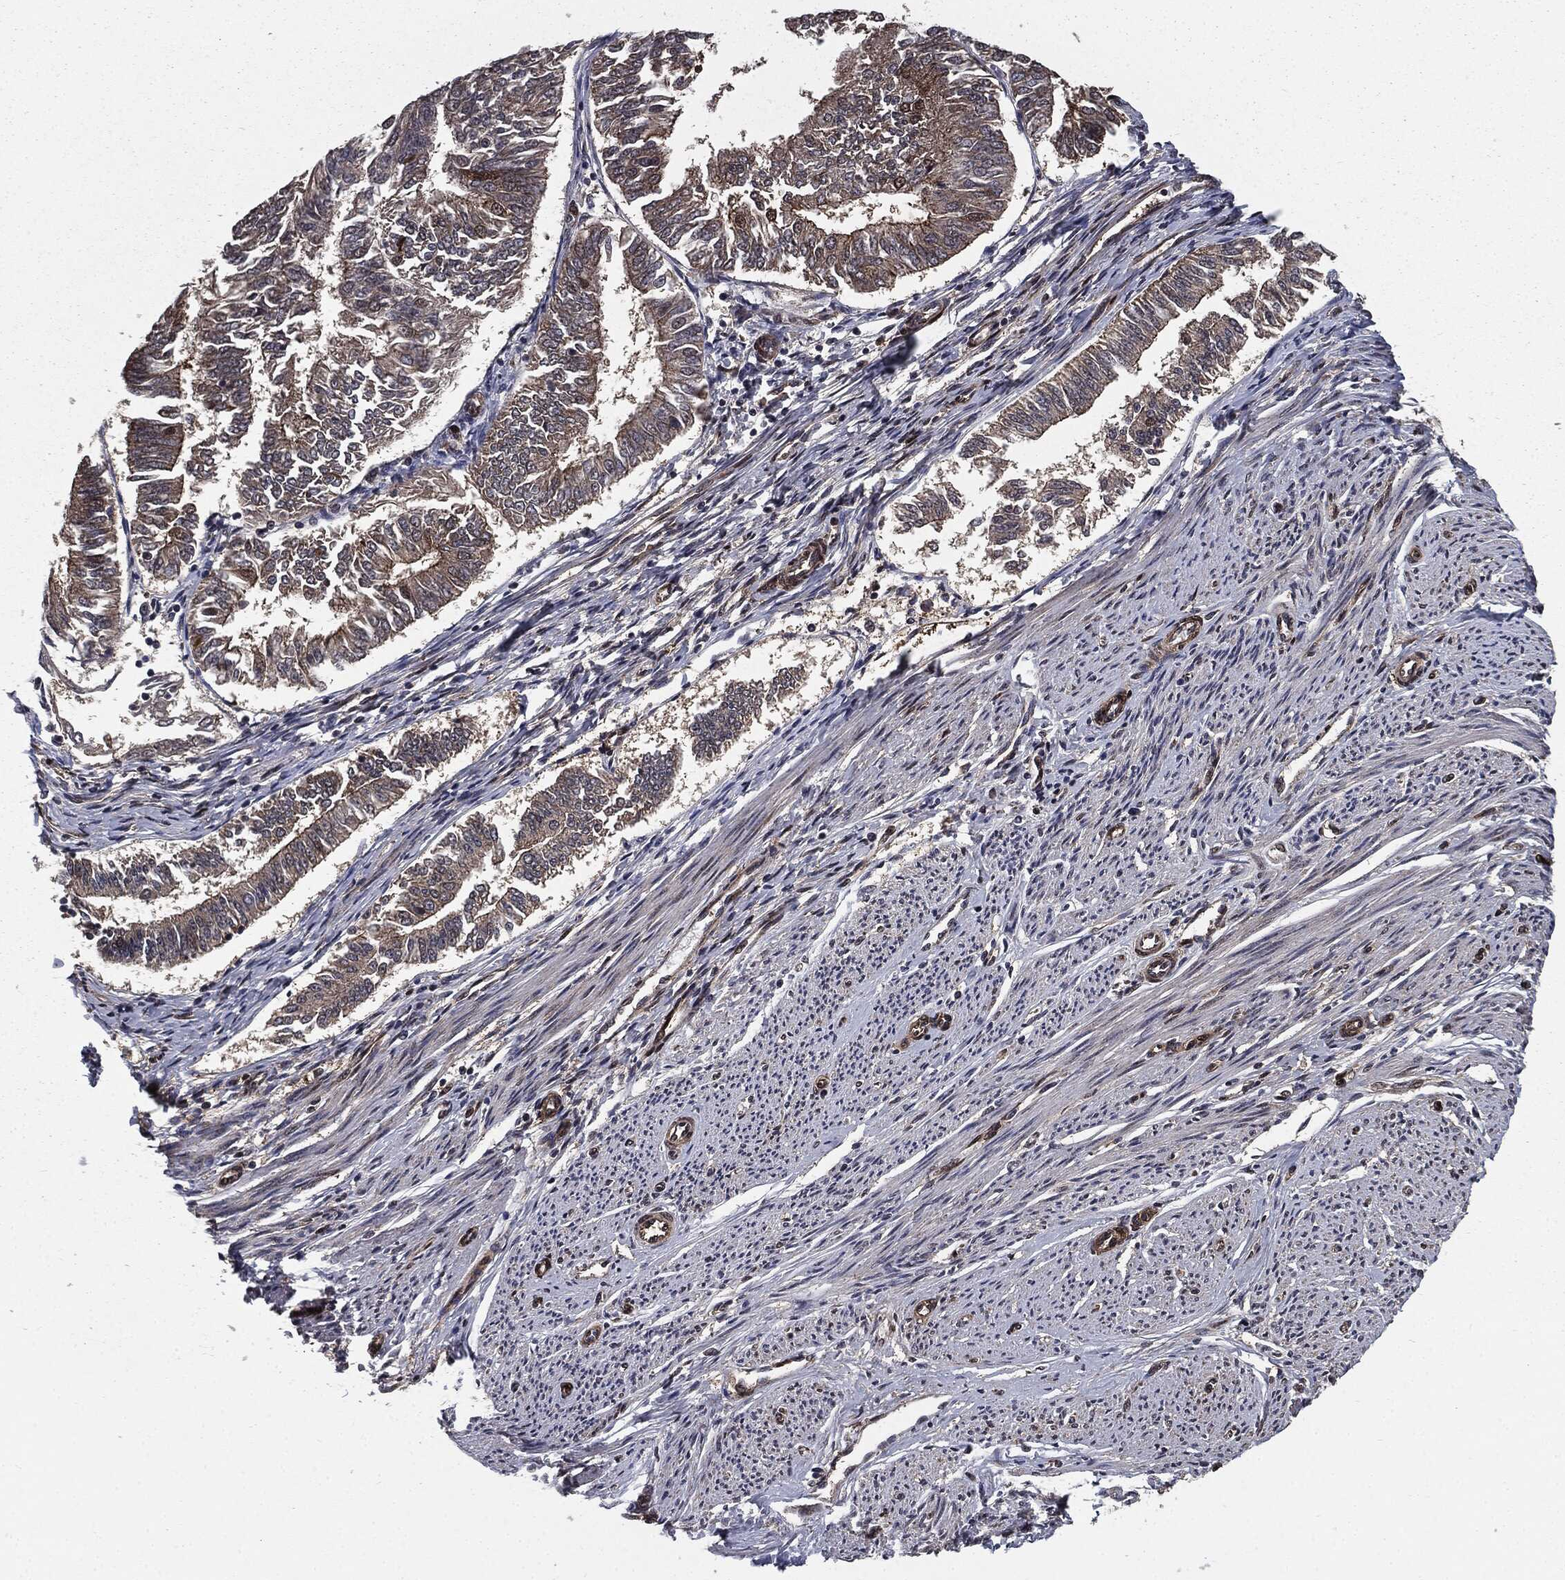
{"staining": {"intensity": "moderate", "quantity": "<25%", "location": "cytoplasmic/membranous"}, "tissue": "endometrial cancer", "cell_type": "Tumor cells", "image_type": "cancer", "snomed": [{"axis": "morphology", "description": "Adenocarcinoma, NOS"}, {"axis": "topography", "description": "Endometrium"}], "caption": "There is low levels of moderate cytoplasmic/membranous positivity in tumor cells of endometrial cancer, as demonstrated by immunohistochemical staining (brown color).", "gene": "PTPA", "patient": {"sex": "female", "age": 58}}